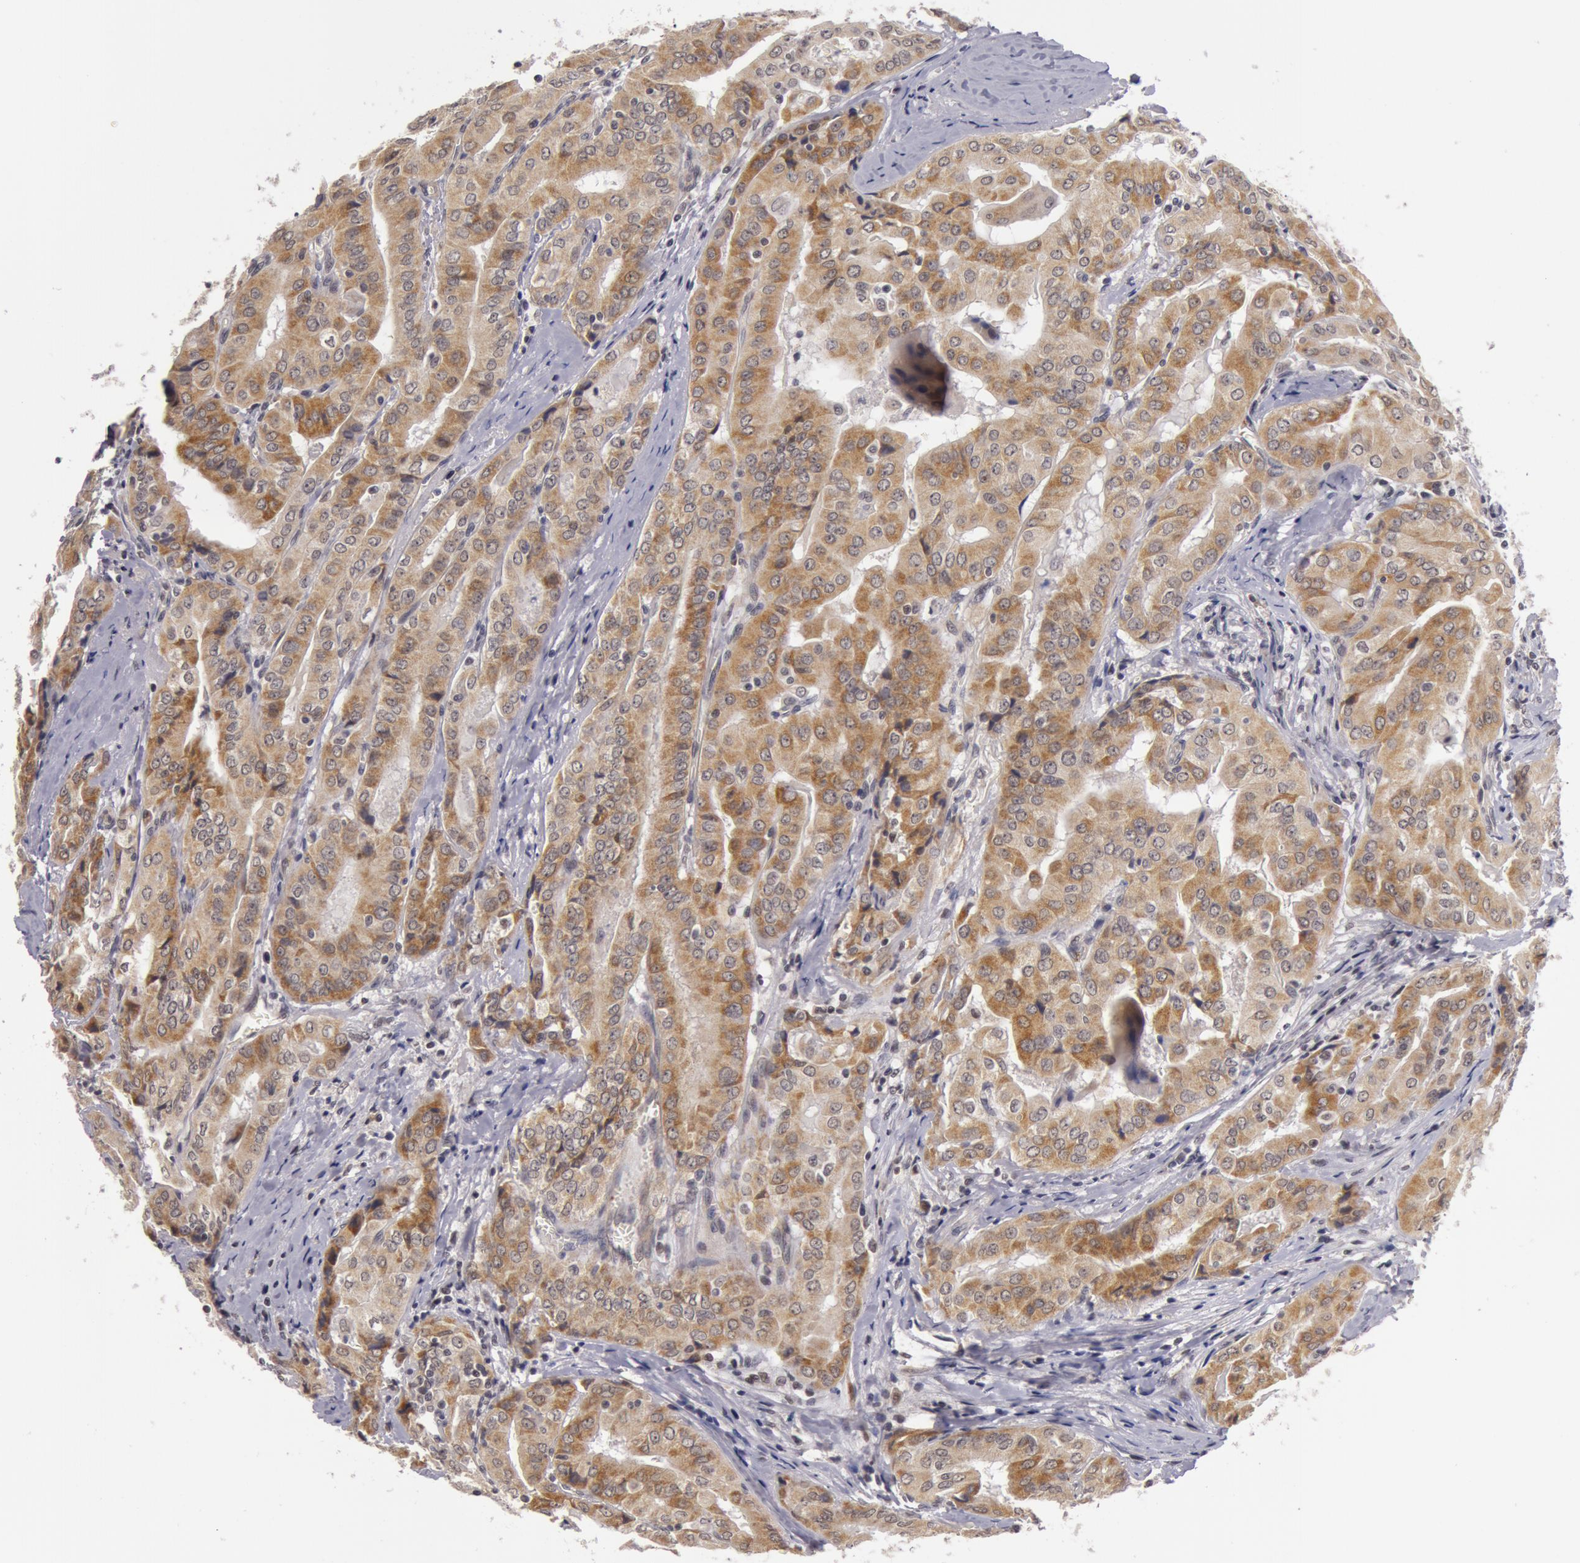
{"staining": {"intensity": "moderate", "quantity": ">75%", "location": "cytoplasmic/membranous"}, "tissue": "thyroid cancer", "cell_type": "Tumor cells", "image_type": "cancer", "snomed": [{"axis": "morphology", "description": "Papillary adenocarcinoma, NOS"}, {"axis": "topography", "description": "Thyroid gland"}], "caption": "IHC photomicrograph of human papillary adenocarcinoma (thyroid) stained for a protein (brown), which reveals medium levels of moderate cytoplasmic/membranous staining in about >75% of tumor cells.", "gene": "SYTL4", "patient": {"sex": "female", "age": 71}}